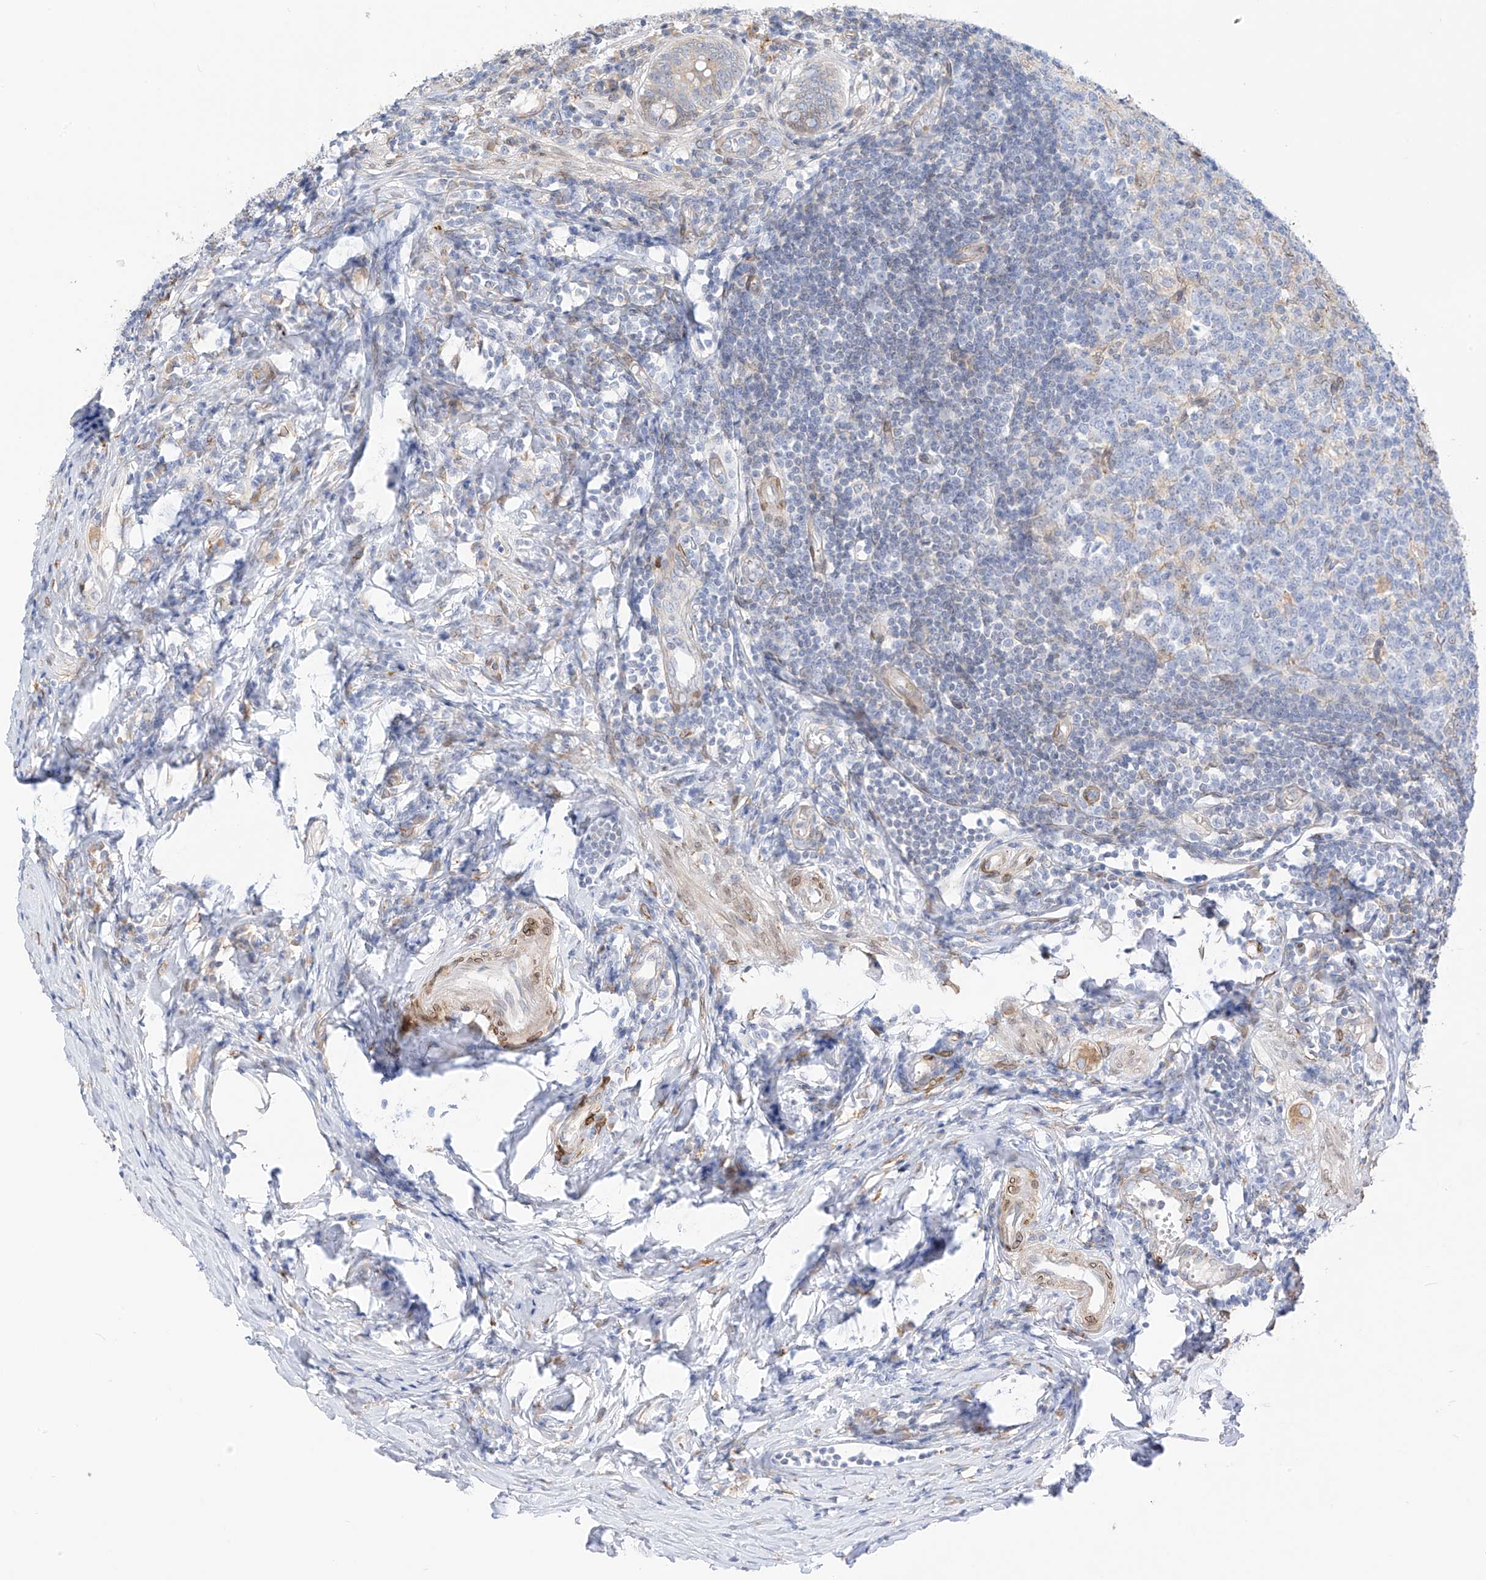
{"staining": {"intensity": "moderate", "quantity": "<25%", "location": "cytoplasmic/membranous"}, "tissue": "appendix", "cell_type": "Glandular cells", "image_type": "normal", "snomed": [{"axis": "morphology", "description": "Normal tissue, NOS"}, {"axis": "topography", "description": "Appendix"}], "caption": "Immunohistochemical staining of benign appendix shows low levels of moderate cytoplasmic/membranous positivity in about <25% of glandular cells. (Brightfield microscopy of DAB IHC at high magnification).", "gene": "PCYOX1", "patient": {"sex": "female", "age": 54}}